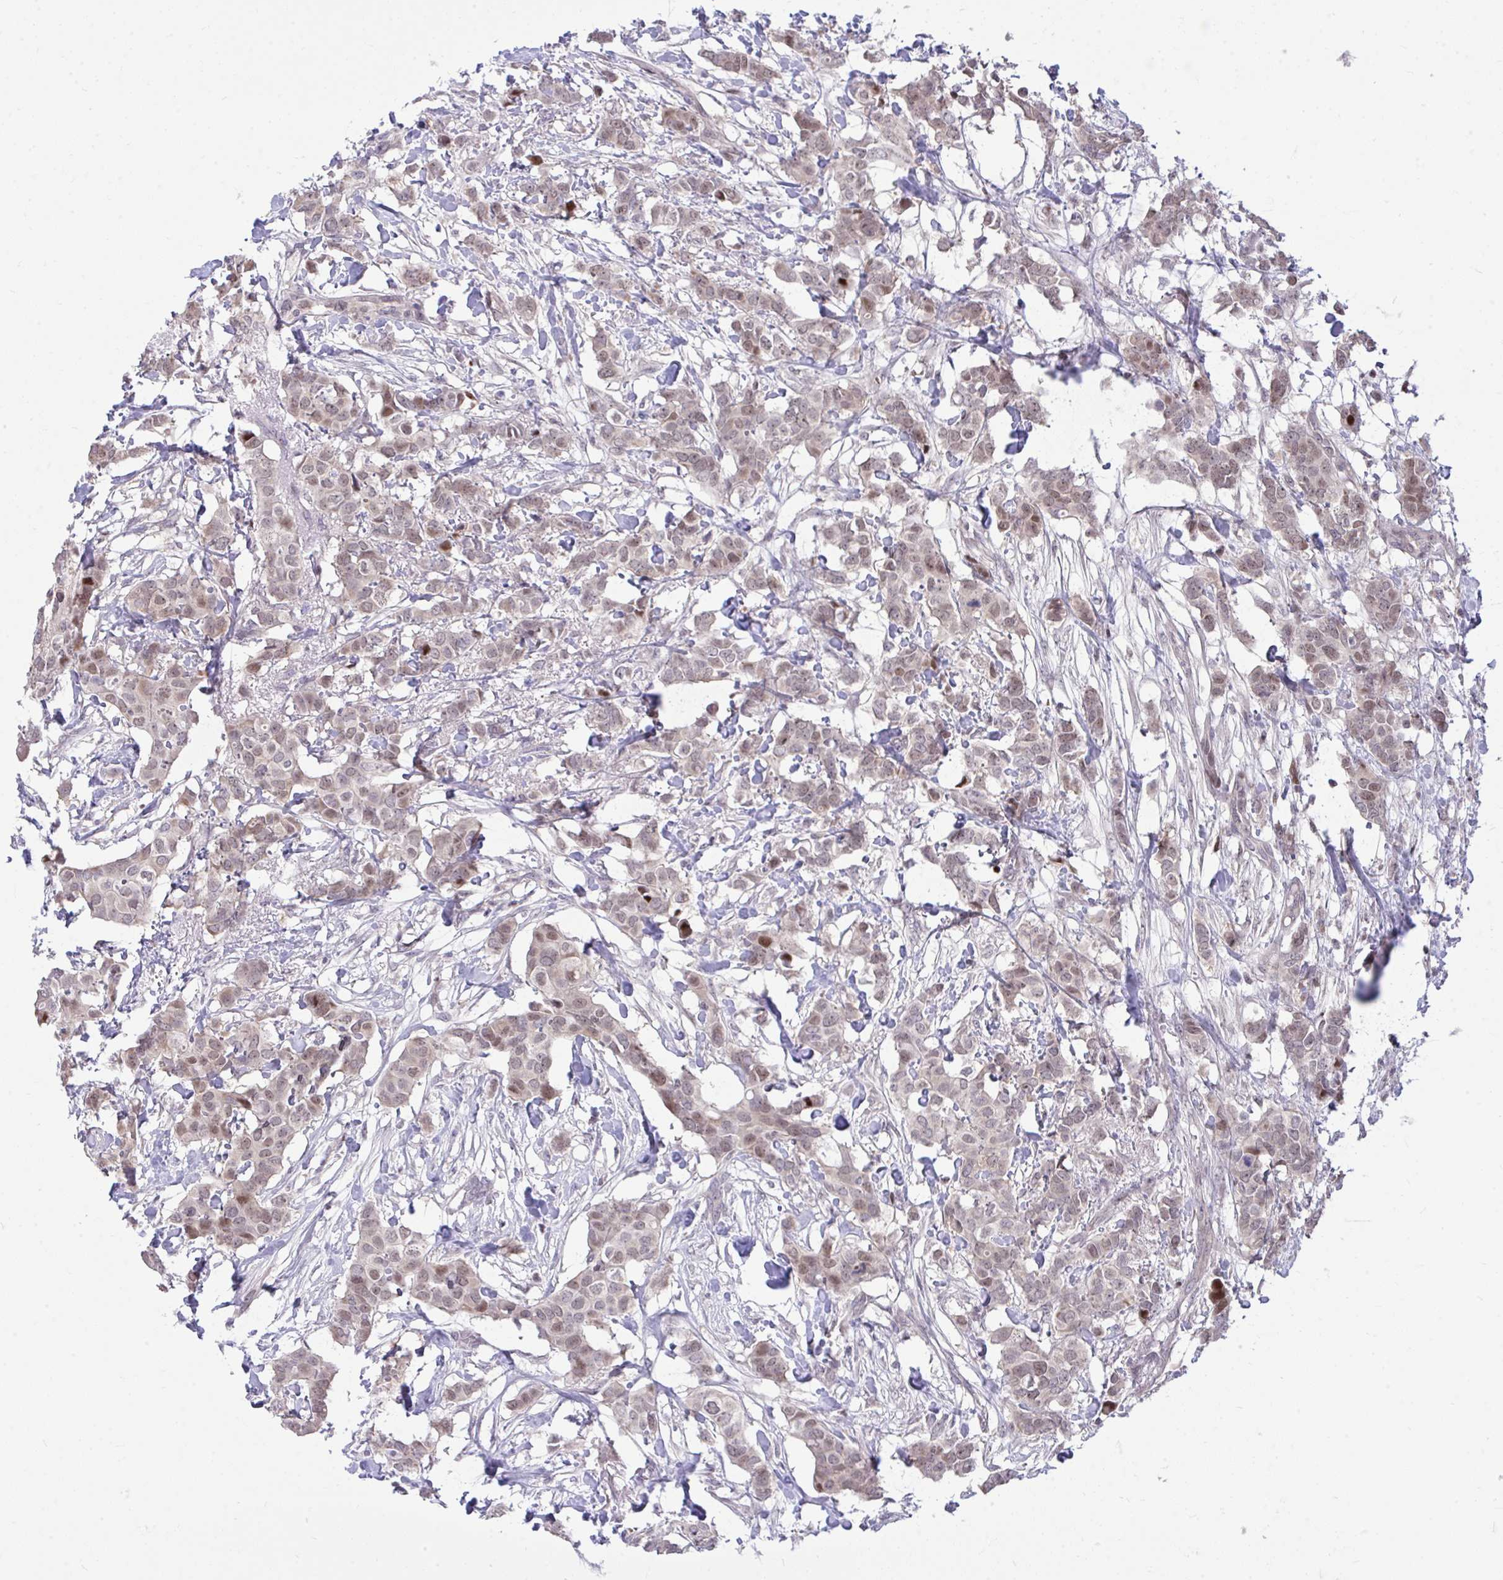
{"staining": {"intensity": "moderate", "quantity": "25%-75%", "location": "nuclear"}, "tissue": "breast cancer", "cell_type": "Tumor cells", "image_type": "cancer", "snomed": [{"axis": "morphology", "description": "Duct carcinoma"}, {"axis": "topography", "description": "Breast"}], "caption": "A histopathology image of human breast infiltrating ductal carcinoma stained for a protein exhibits moderate nuclear brown staining in tumor cells.", "gene": "C14orf39", "patient": {"sex": "female", "age": 62}}